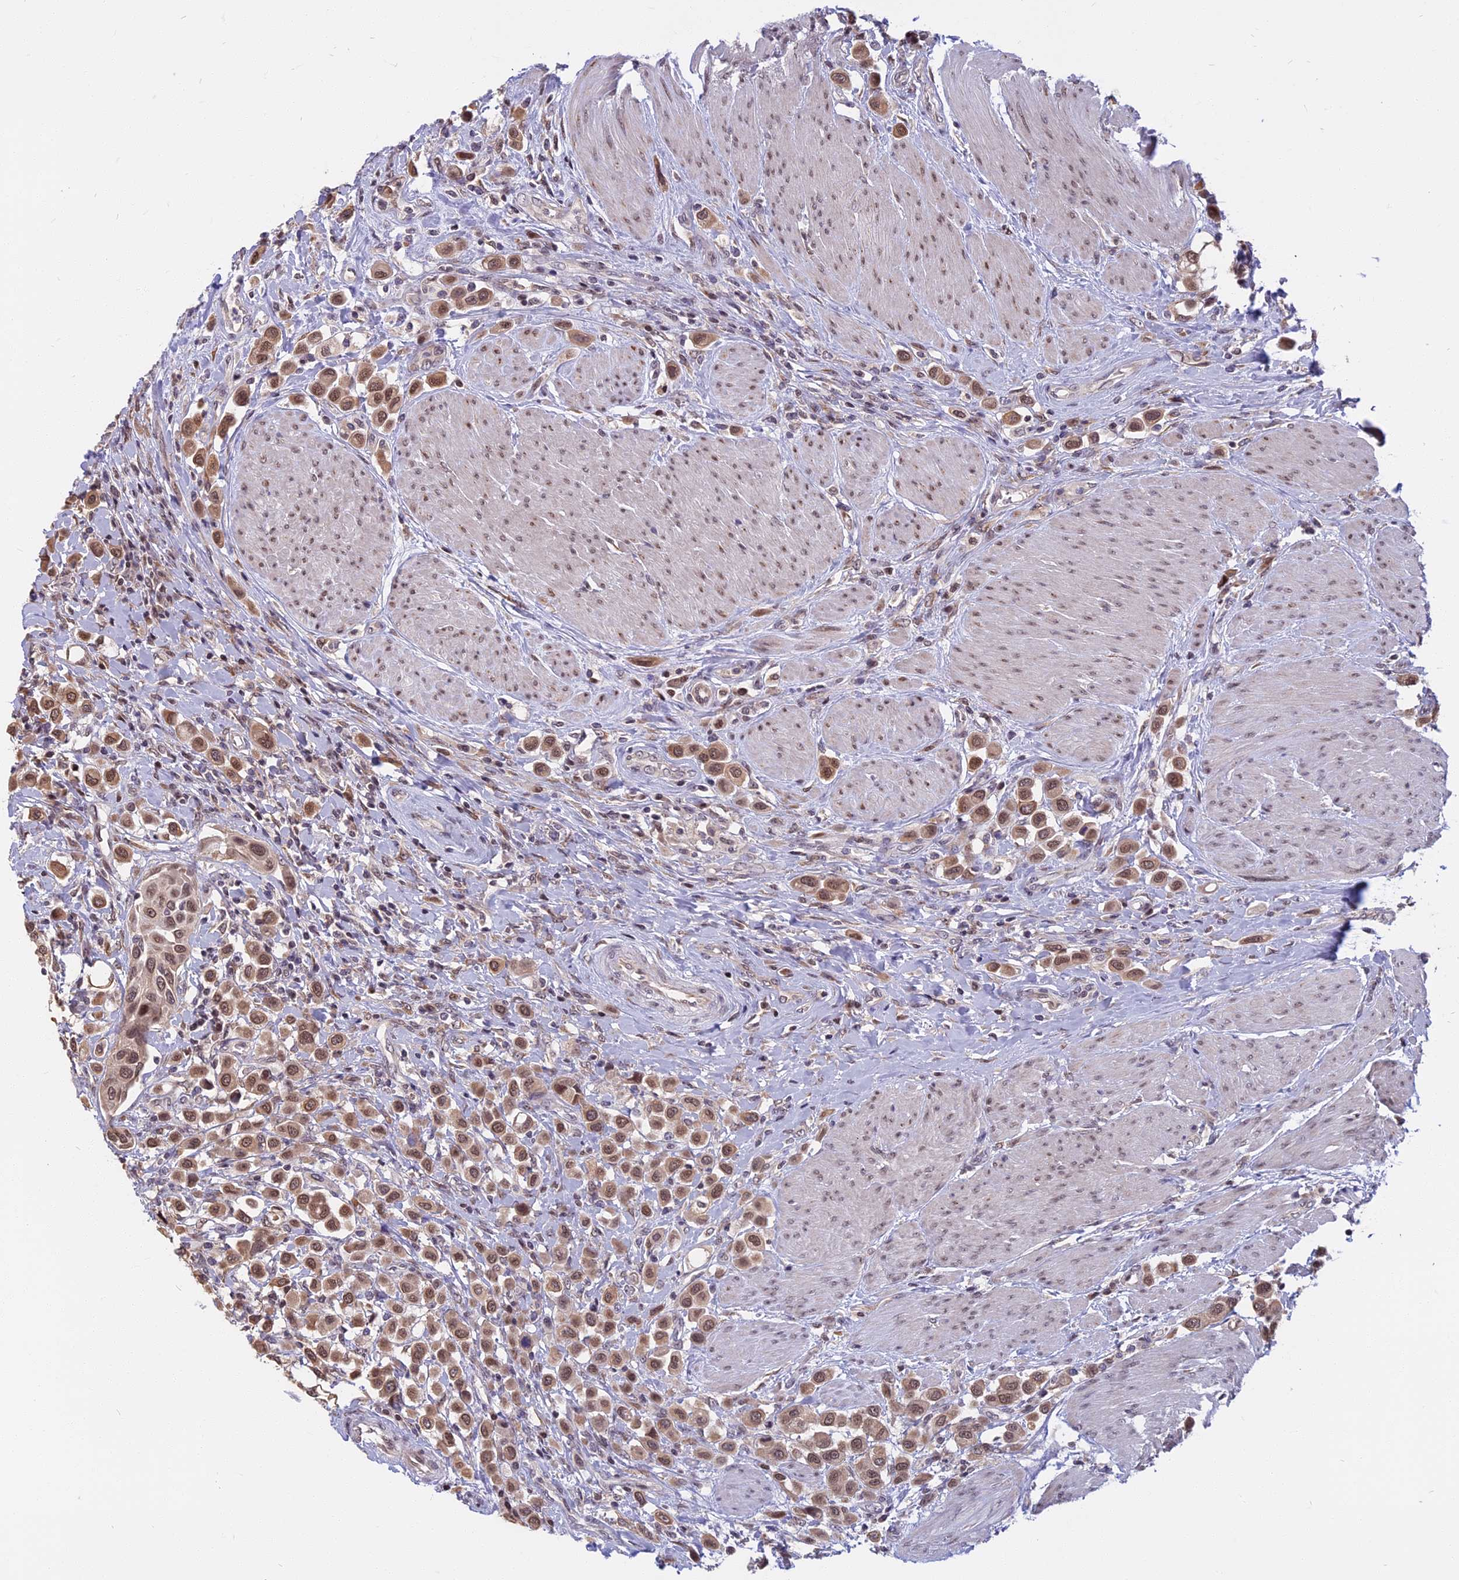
{"staining": {"intensity": "moderate", "quantity": ">75%", "location": "cytoplasmic/membranous,nuclear"}, "tissue": "urothelial cancer", "cell_type": "Tumor cells", "image_type": "cancer", "snomed": [{"axis": "morphology", "description": "Urothelial carcinoma, High grade"}, {"axis": "topography", "description": "Urinary bladder"}], "caption": "Urothelial cancer stained with DAB (3,3'-diaminobenzidine) immunohistochemistry (IHC) reveals medium levels of moderate cytoplasmic/membranous and nuclear staining in approximately >75% of tumor cells. Immunohistochemistry (ihc) stains the protein of interest in brown and the nuclei are stained blue.", "gene": "CCDC113", "patient": {"sex": "male", "age": 50}}